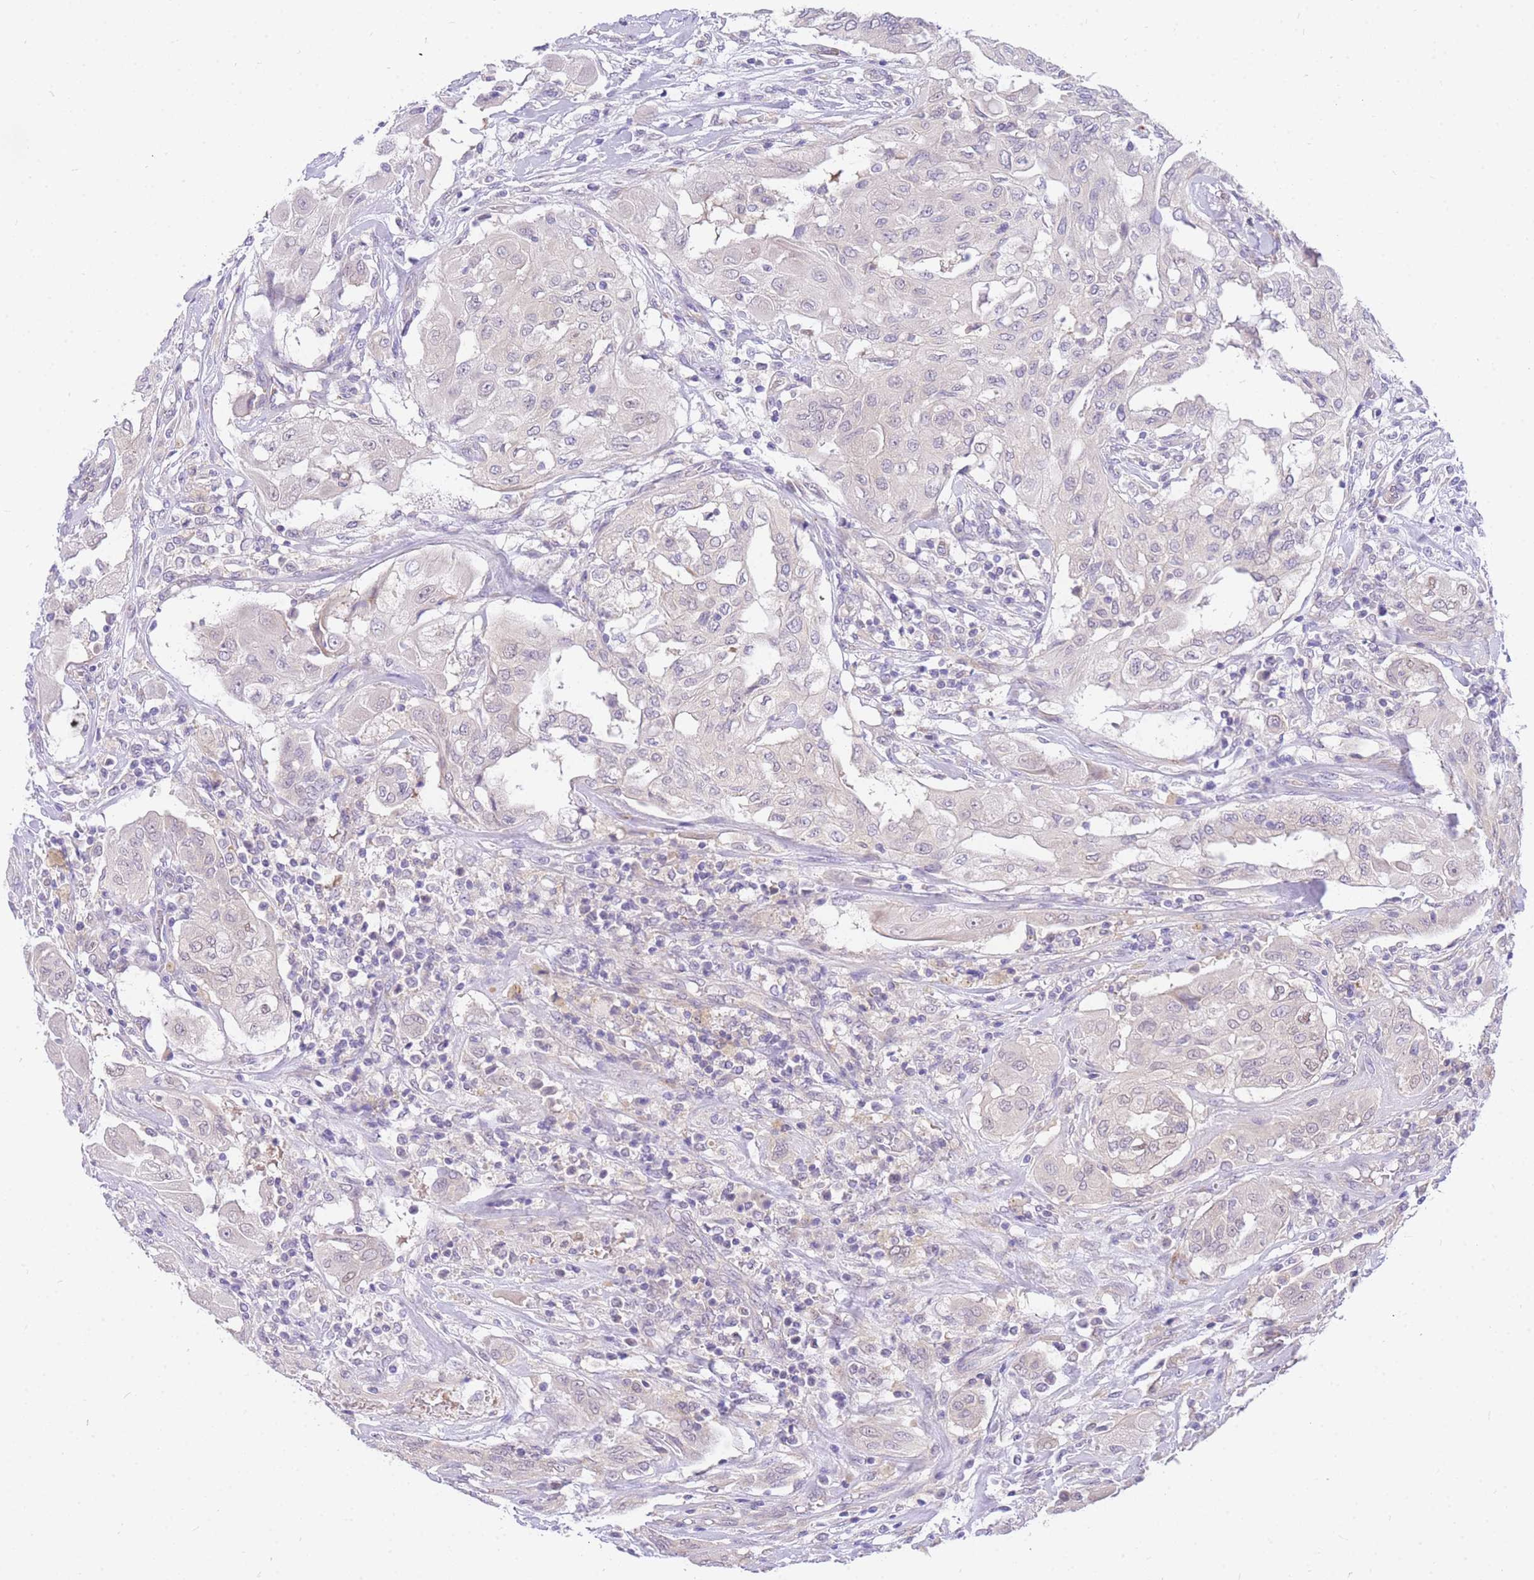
{"staining": {"intensity": "negative", "quantity": "none", "location": "none"}, "tissue": "thyroid cancer", "cell_type": "Tumor cells", "image_type": "cancer", "snomed": [{"axis": "morphology", "description": "Papillary adenocarcinoma, NOS"}, {"axis": "topography", "description": "Thyroid gland"}], "caption": "An image of human papillary adenocarcinoma (thyroid) is negative for staining in tumor cells.", "gene": "S100PBP", "patient": {"sex": "female", "age": 59}}